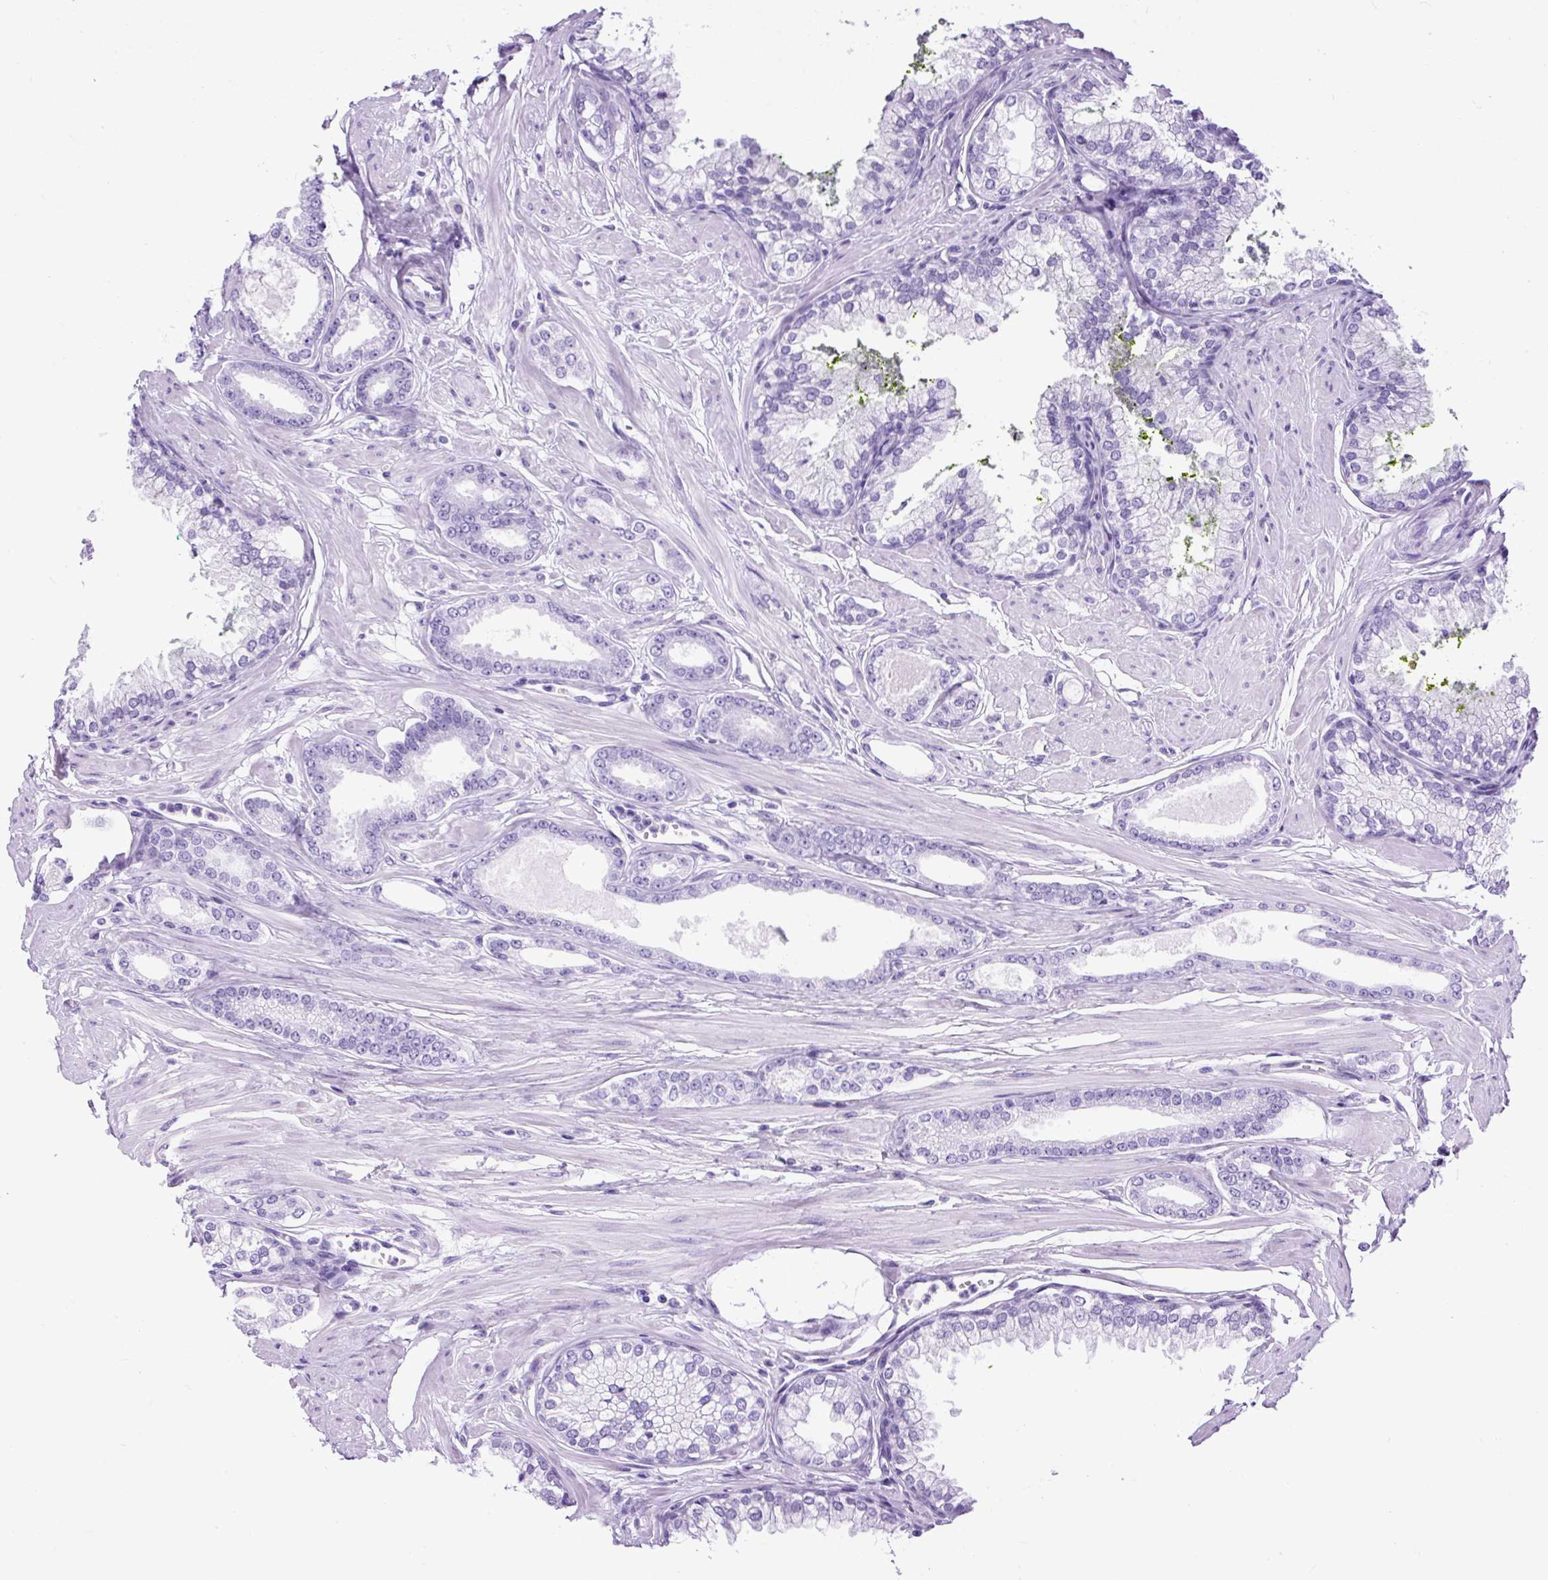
{"staining": {"intensity": "negative", "quantity": "none", "location": "none"}, "tissue": "prostate cancer", "cell_type": "Tumor cells", "image_type": "cancer", "snomed": [{"axis": "morphology", "description": "Adenocarcinoma, Low grade"}, {"axis": "topography", "description": "Prostate"}], "caption": "Prostate cancer (low-grade adenocarcinoma) stained for a protein using immunohistochemistry (IHC) shows no expression tumor cells.", "gene": "CEL", "patient": {"sex": "male", "age": 60}}